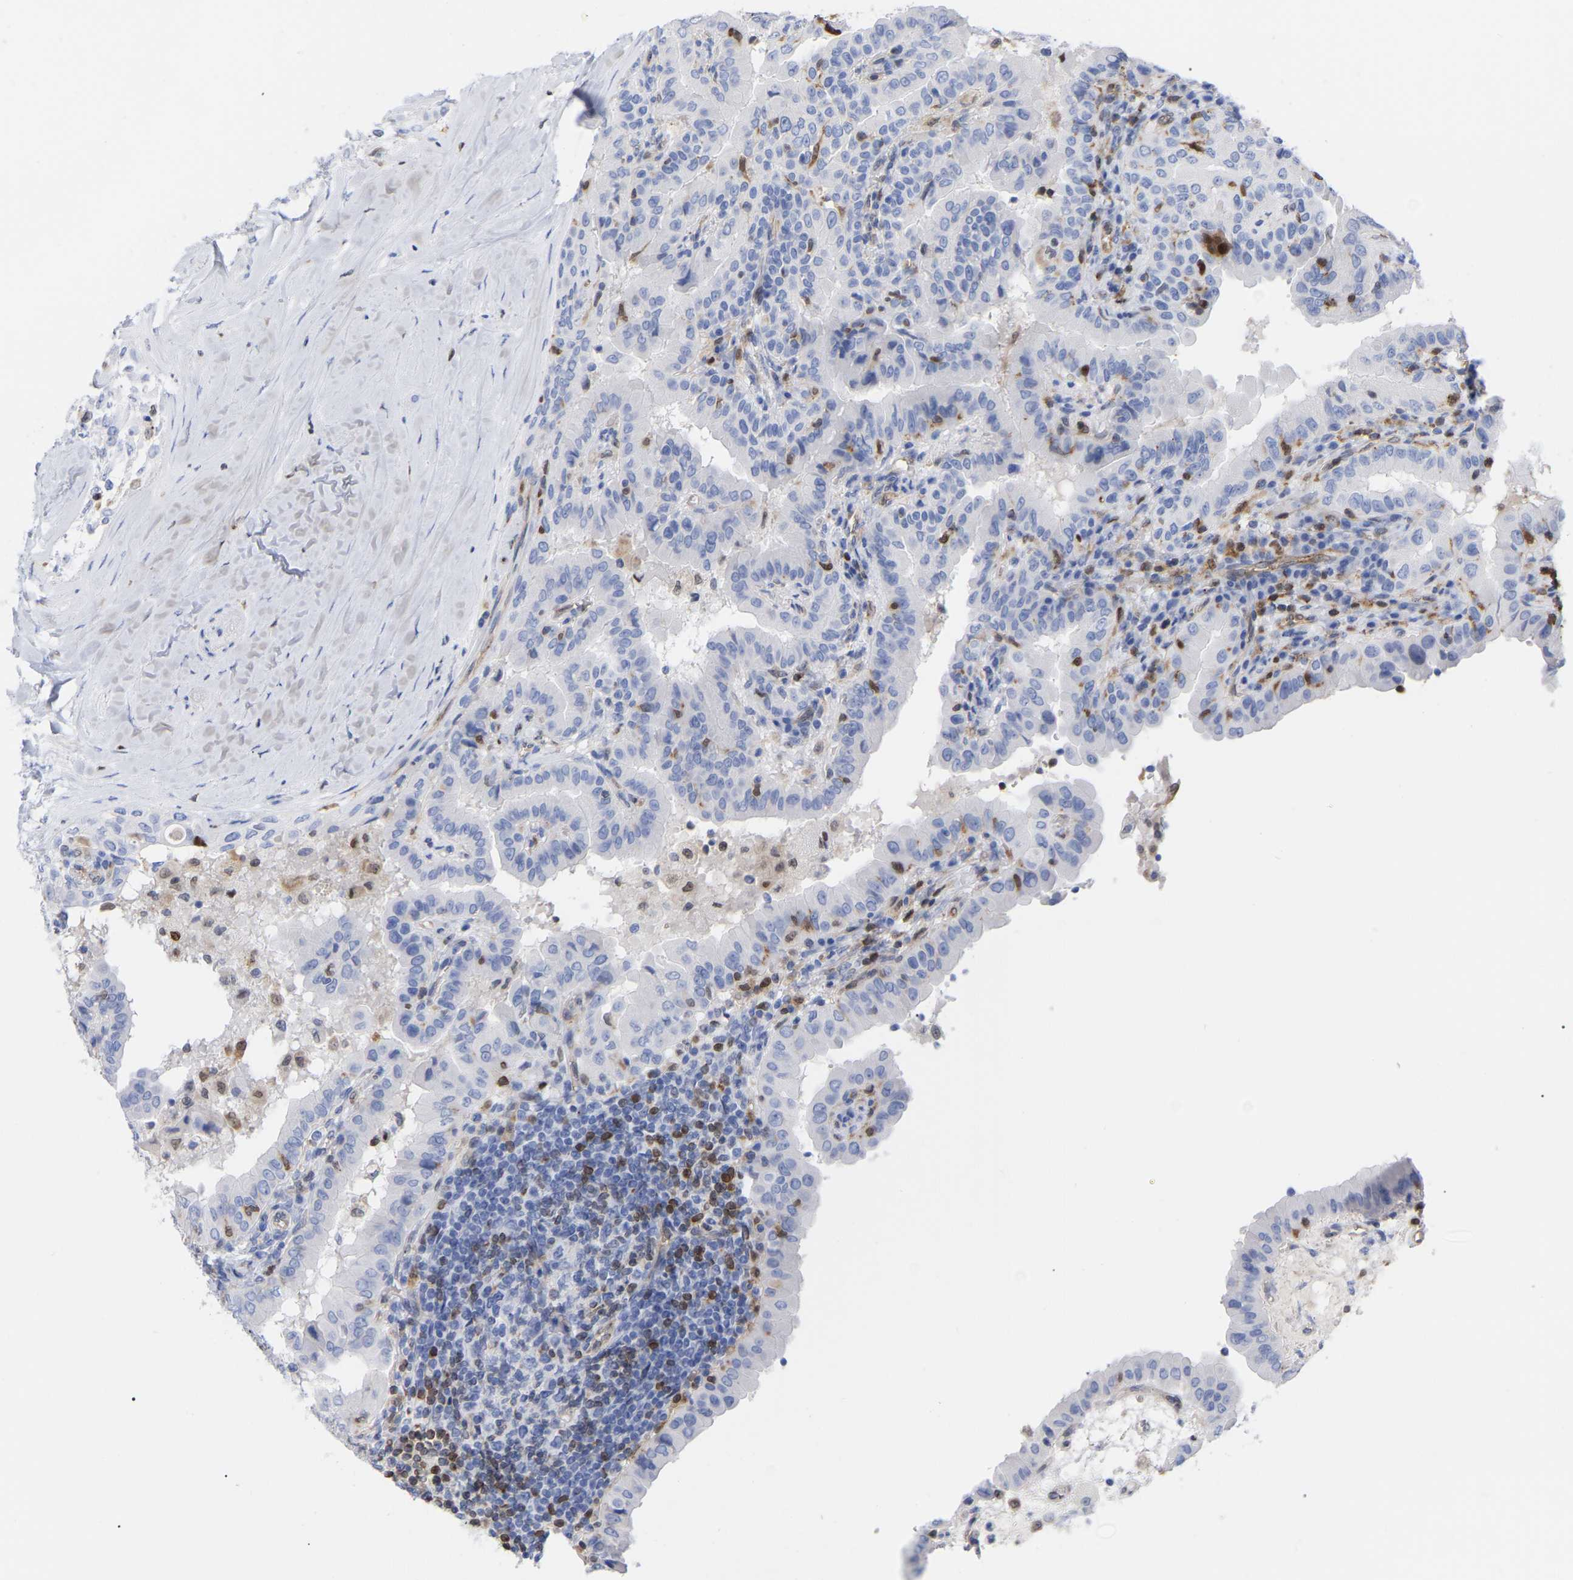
{"staining": {"intensity": "negative", "quantity": "none", "location": "none"}, "tissue": "thyroid cancer", "cell_type": "Tumor cells", "image_type": "cancer", "snomed": [{"axis": "morphology", "description": "Papillary adenocarcinoma, NOS"}, {"axis": "topography", "description": "Thyroid gland"}], "caption": "This is an immunohistochemistry histopathology image of thyroid papillary adenocarcinoma. There is no positivity in tumor cells.", "gene": "GIMAP4", "patient": {"sex": "male", "age": 33}}